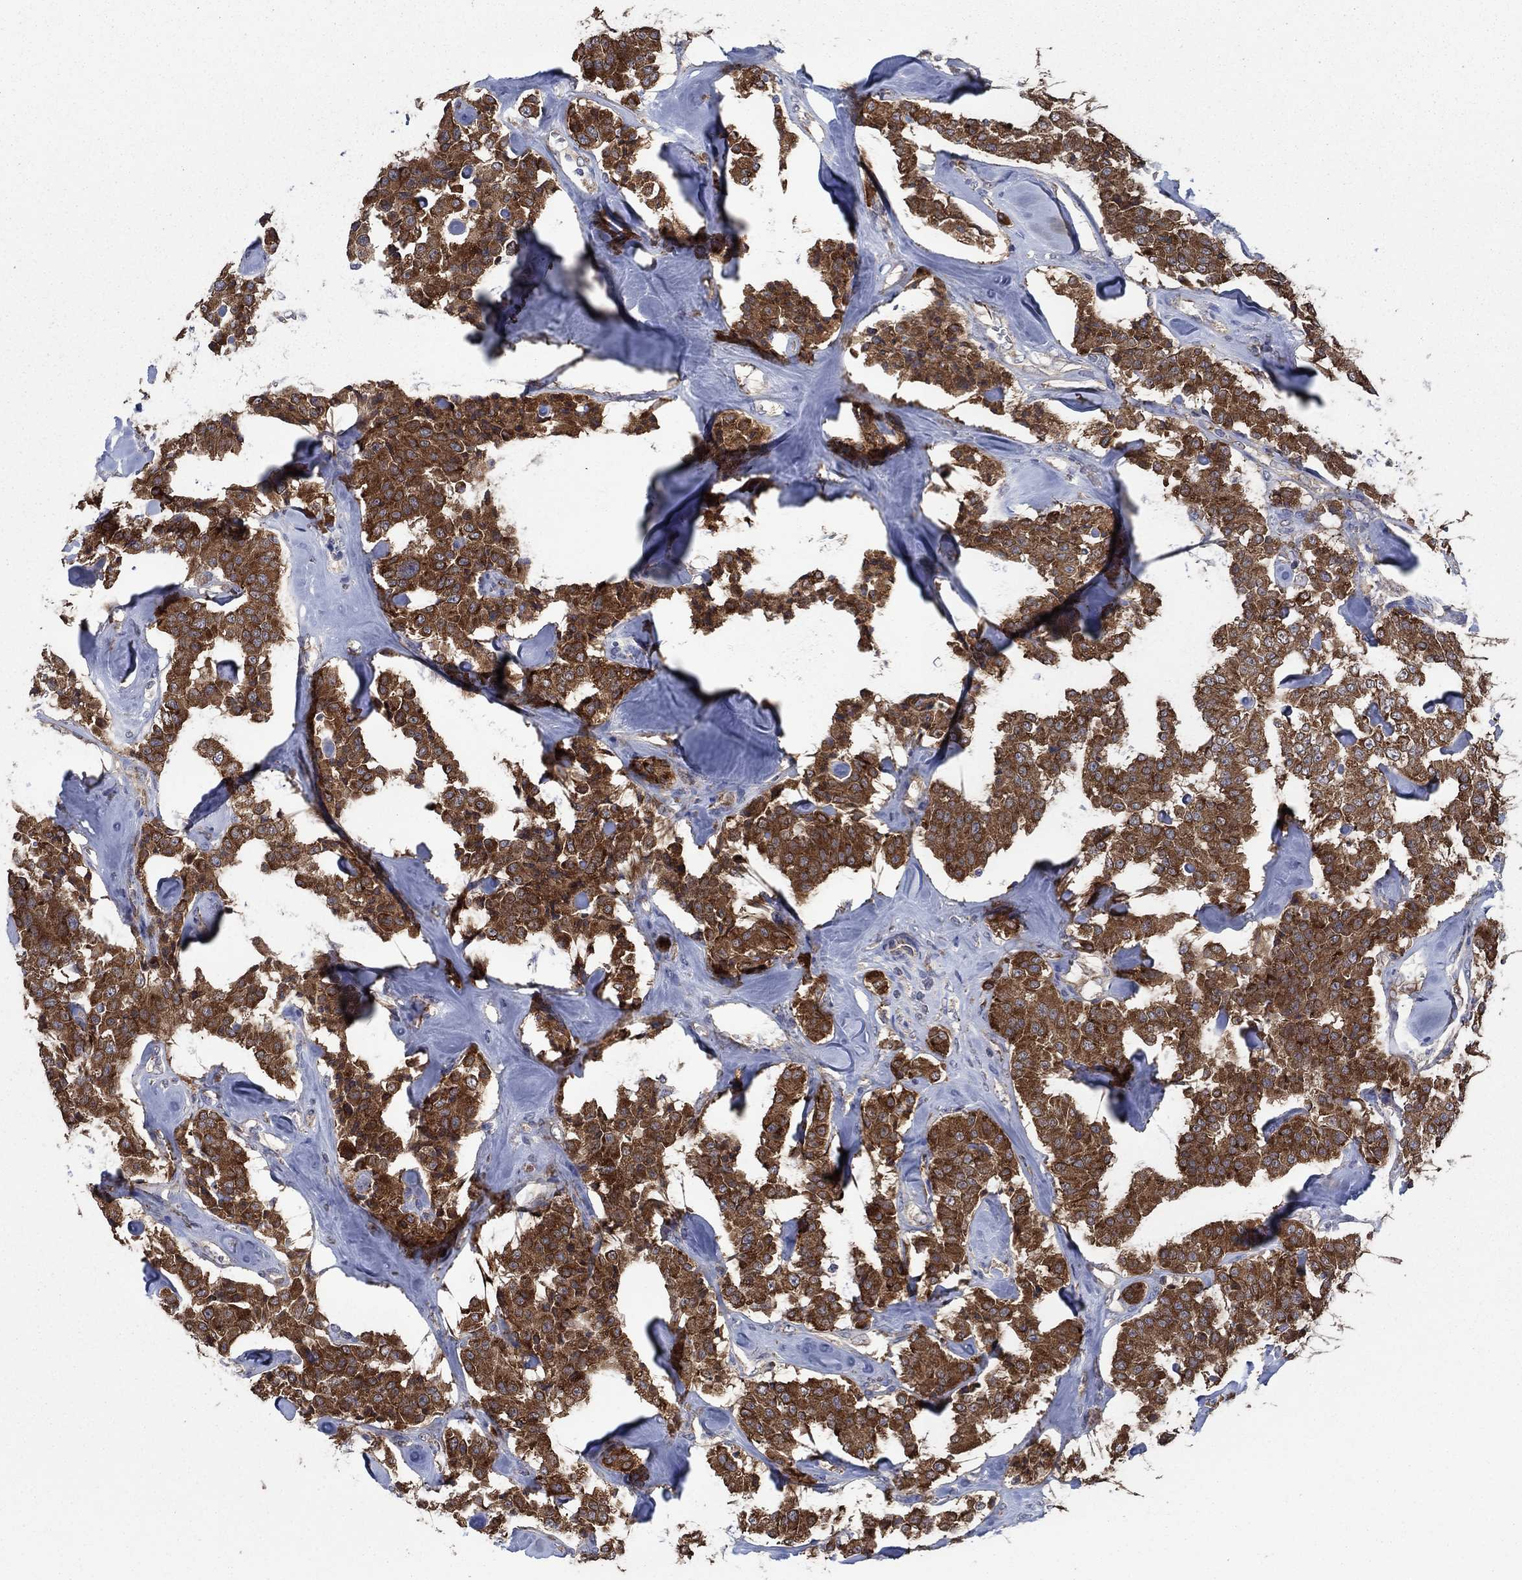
{"staining": {"intensity": "strong", "quantity": ">75%", "location": "cytoplasmic/membranous"}, "tissue": "carcinoid", "cell_type": "Tumor cells", "image_type": "cancer", "snomed": [{"axis": "morphology", "description": "Carcinoid, malignant, NOS"}, {"axis": "topography", "description": "Pancreas"}], "caption": "Immunohistochemistry (IHC) image of neoplastic tissue: carcinoid stained using immunohistochemistry (IHC) displays high levels of strong protein expression localized specifically in the cytoplasmic/membranous of tumor cells, appearing as a cytoplasmic/membranous brown color.", "gene": "HID1", "patient": {"sex": "male", "age": 41}}